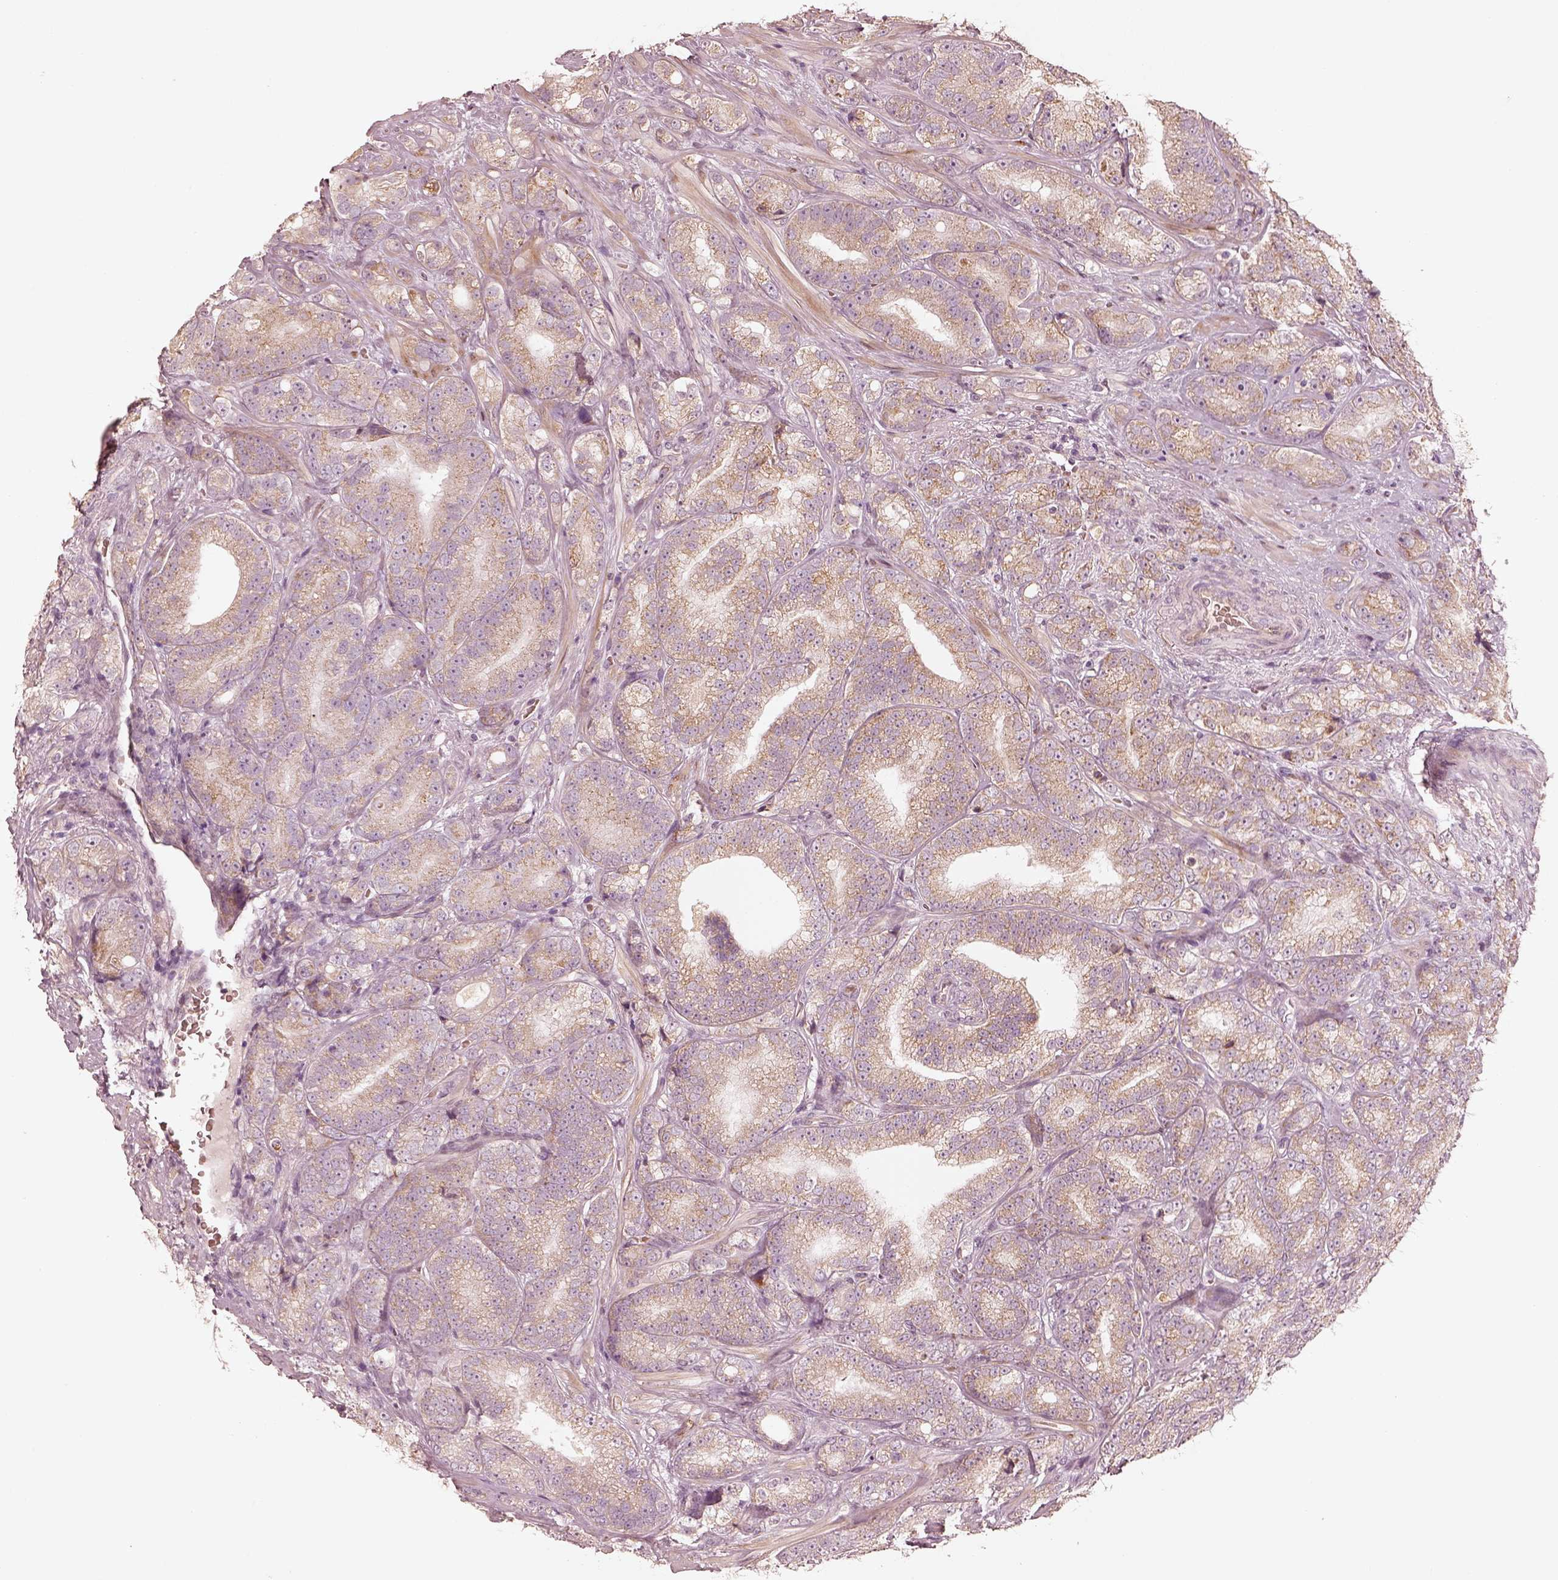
{"staining": {"intensity": "moderate", "quantity": ">75%", "location": "cytoplasmic/membranous"}, "tissue": "prostate cancer", "cell_type": "Tumor cells", "image_type": "cancer", "snomed": [{"axis": "morphology", "description": "Adenocarcinoma, NOS"}, {"axis": "topography", "description": "Prostate"}], "caption": "Protein staining of adenocarcinoma (prostate) tissue reveals moderate cytoplasmic/membranous positivity in approximately >75% of tumor cells. (Brightfield microscopy of DAB IHC at high magnification).", "gene": "WLS", "patient": {"sex": "male", "age": 63}}